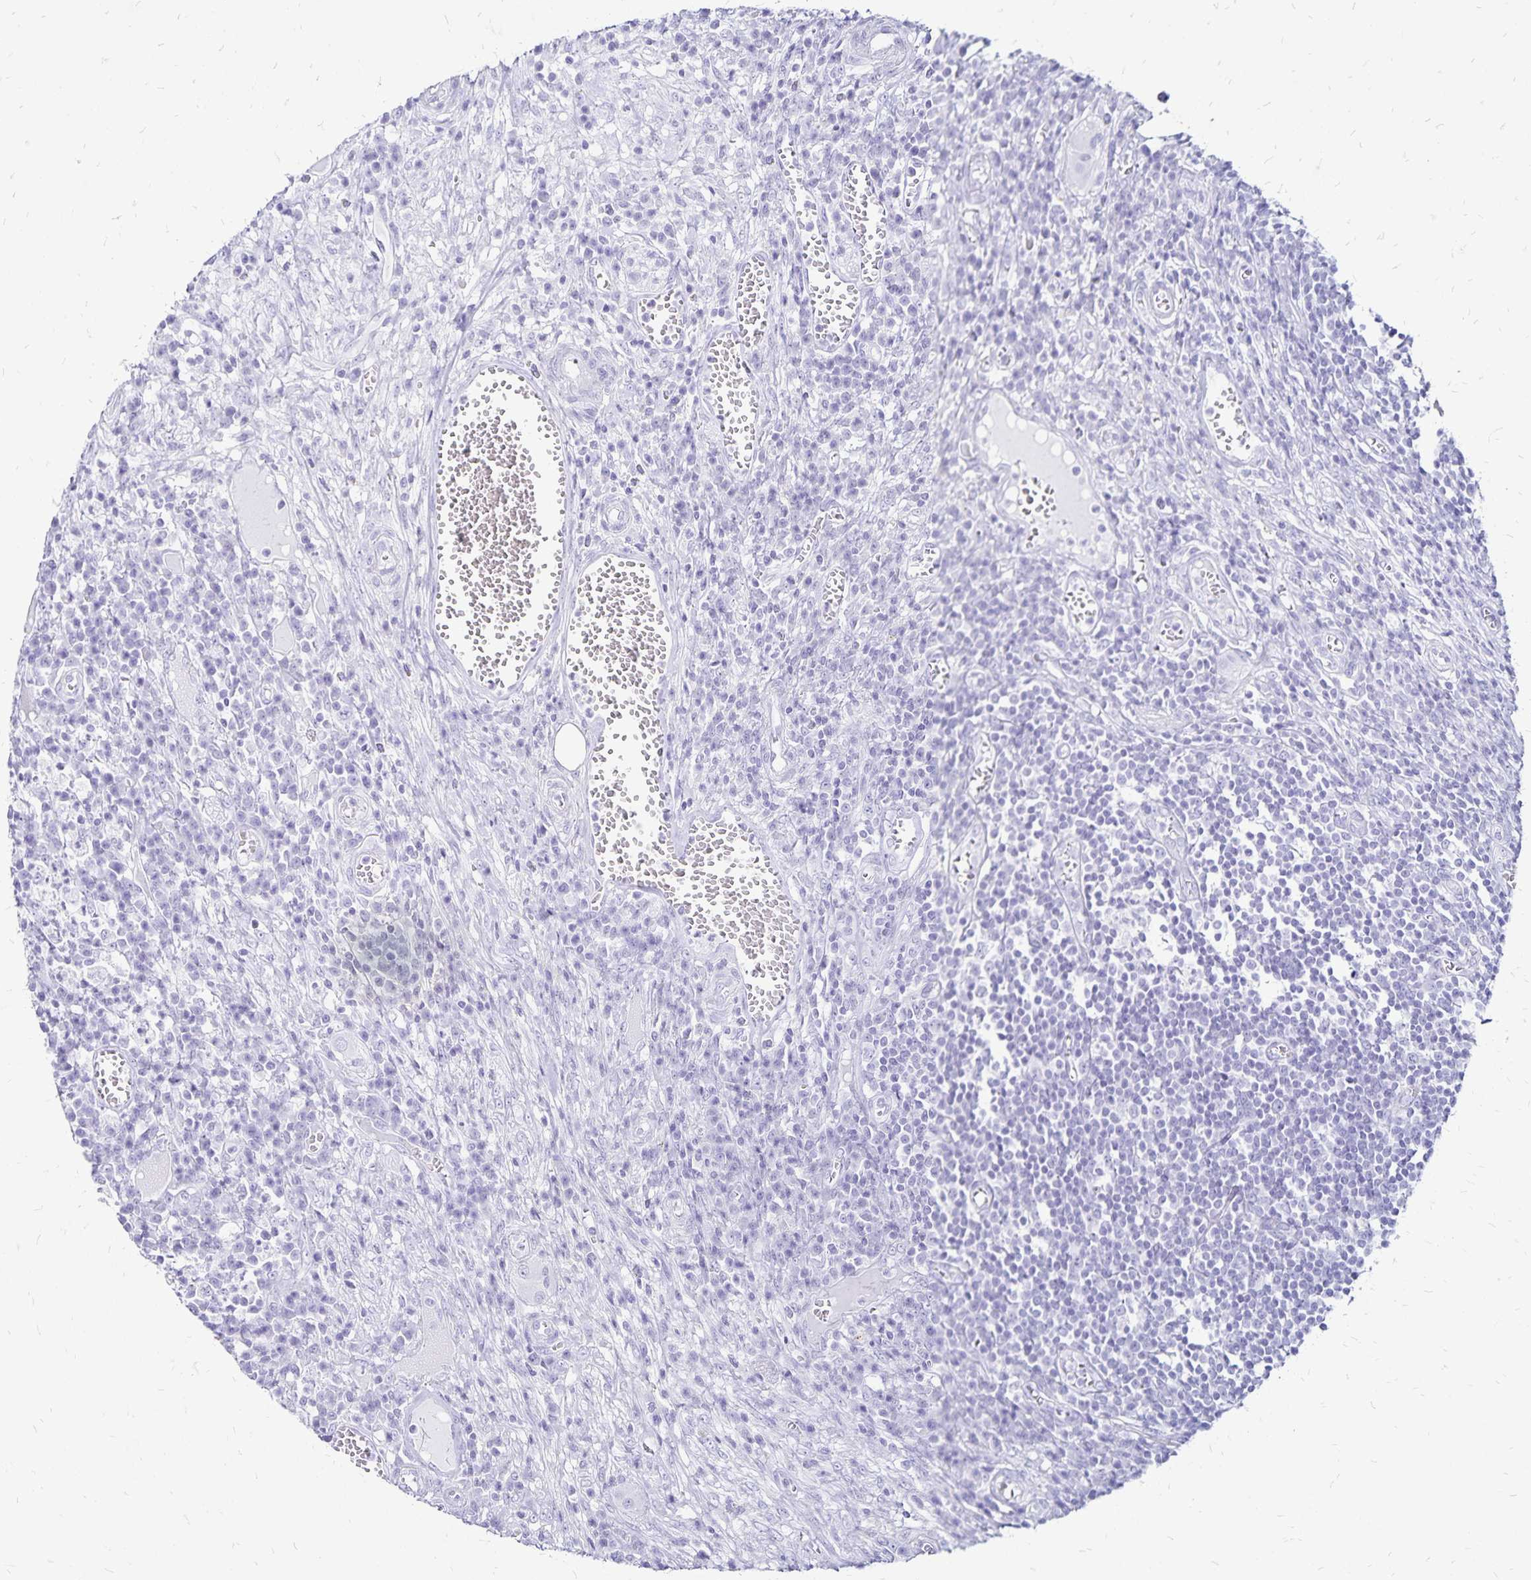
{"staining": {"intensity": "negative", "quantity": "none", "location": "none"}, "tissue": "colorectal cancer", "cell_type": "Tumor cells", "image_type": "cancer", "snomed": [{"axis": "morphology", "description": "Normal tissue, NOS"}, {"axis": "morphology", "description": "Adenocarcinoma, NOS"}, {"axis": "topography", "description": "Colon"}], "caption": "The micrograph reveals no staining of tumor cells in colorectal adenocarcinoma.", "gene": "LIN28B", "patient": {"sex": "male", "age": 65}}